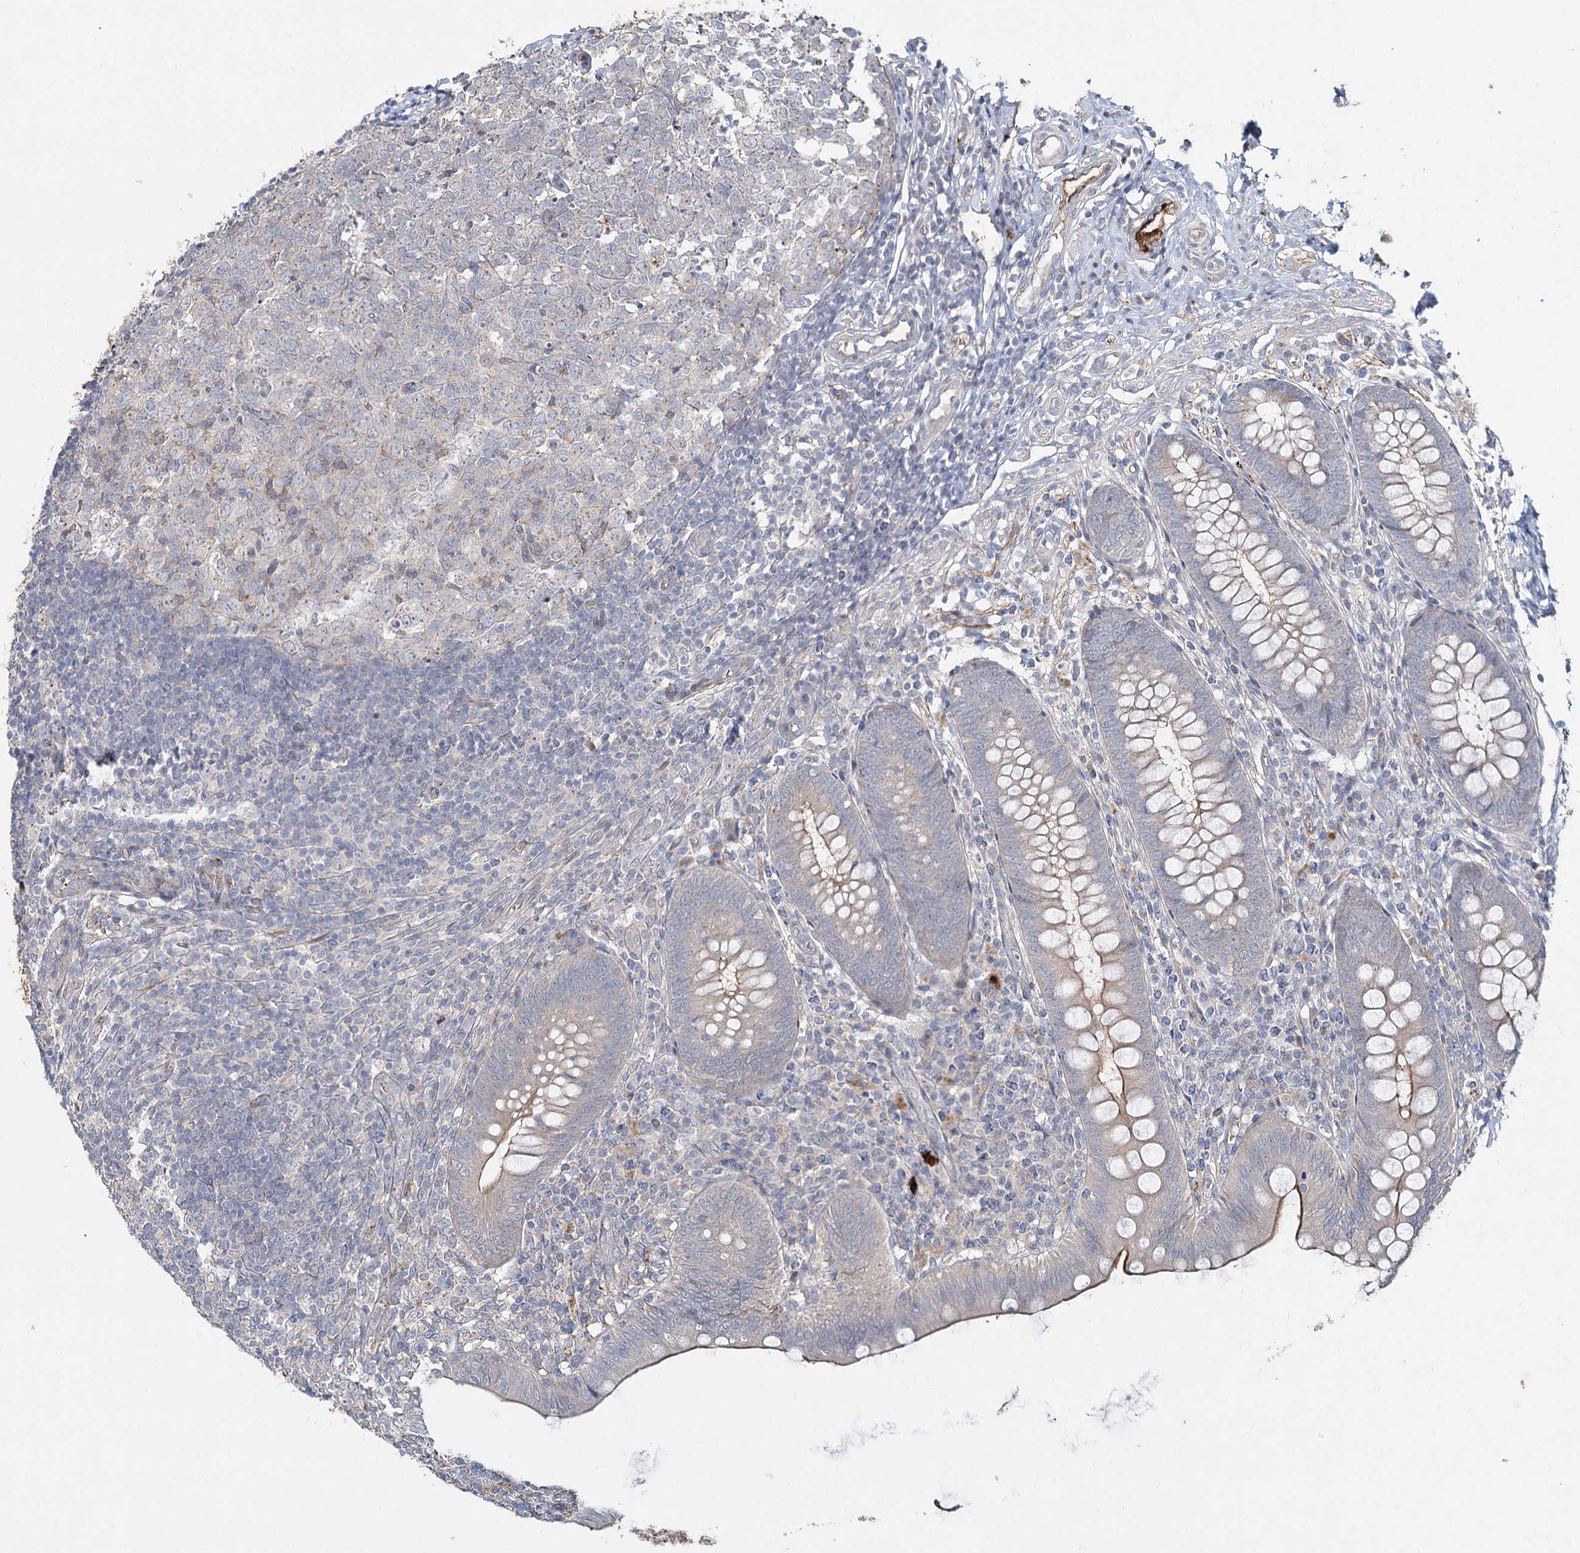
{"staining": {"intensity": "moderate", "quantity": "<25%", "location": "cytoplasmic/membranous"}, "tissue": "appendix", "cell_type": "Glandular cells", "image_type": "normal", "snomed": [{"axis": "morphology", "description": "Normal tissue, NOS"}, {"axis": "topography", "description": "Appendix"}], "caption": "Appendix stained with IHC reveals moderate cytoplasmic/membranous staining in about <25% of glandular cells.", "gene": "ALKBH8", "patient": {"sex": "male", "age": 14}}